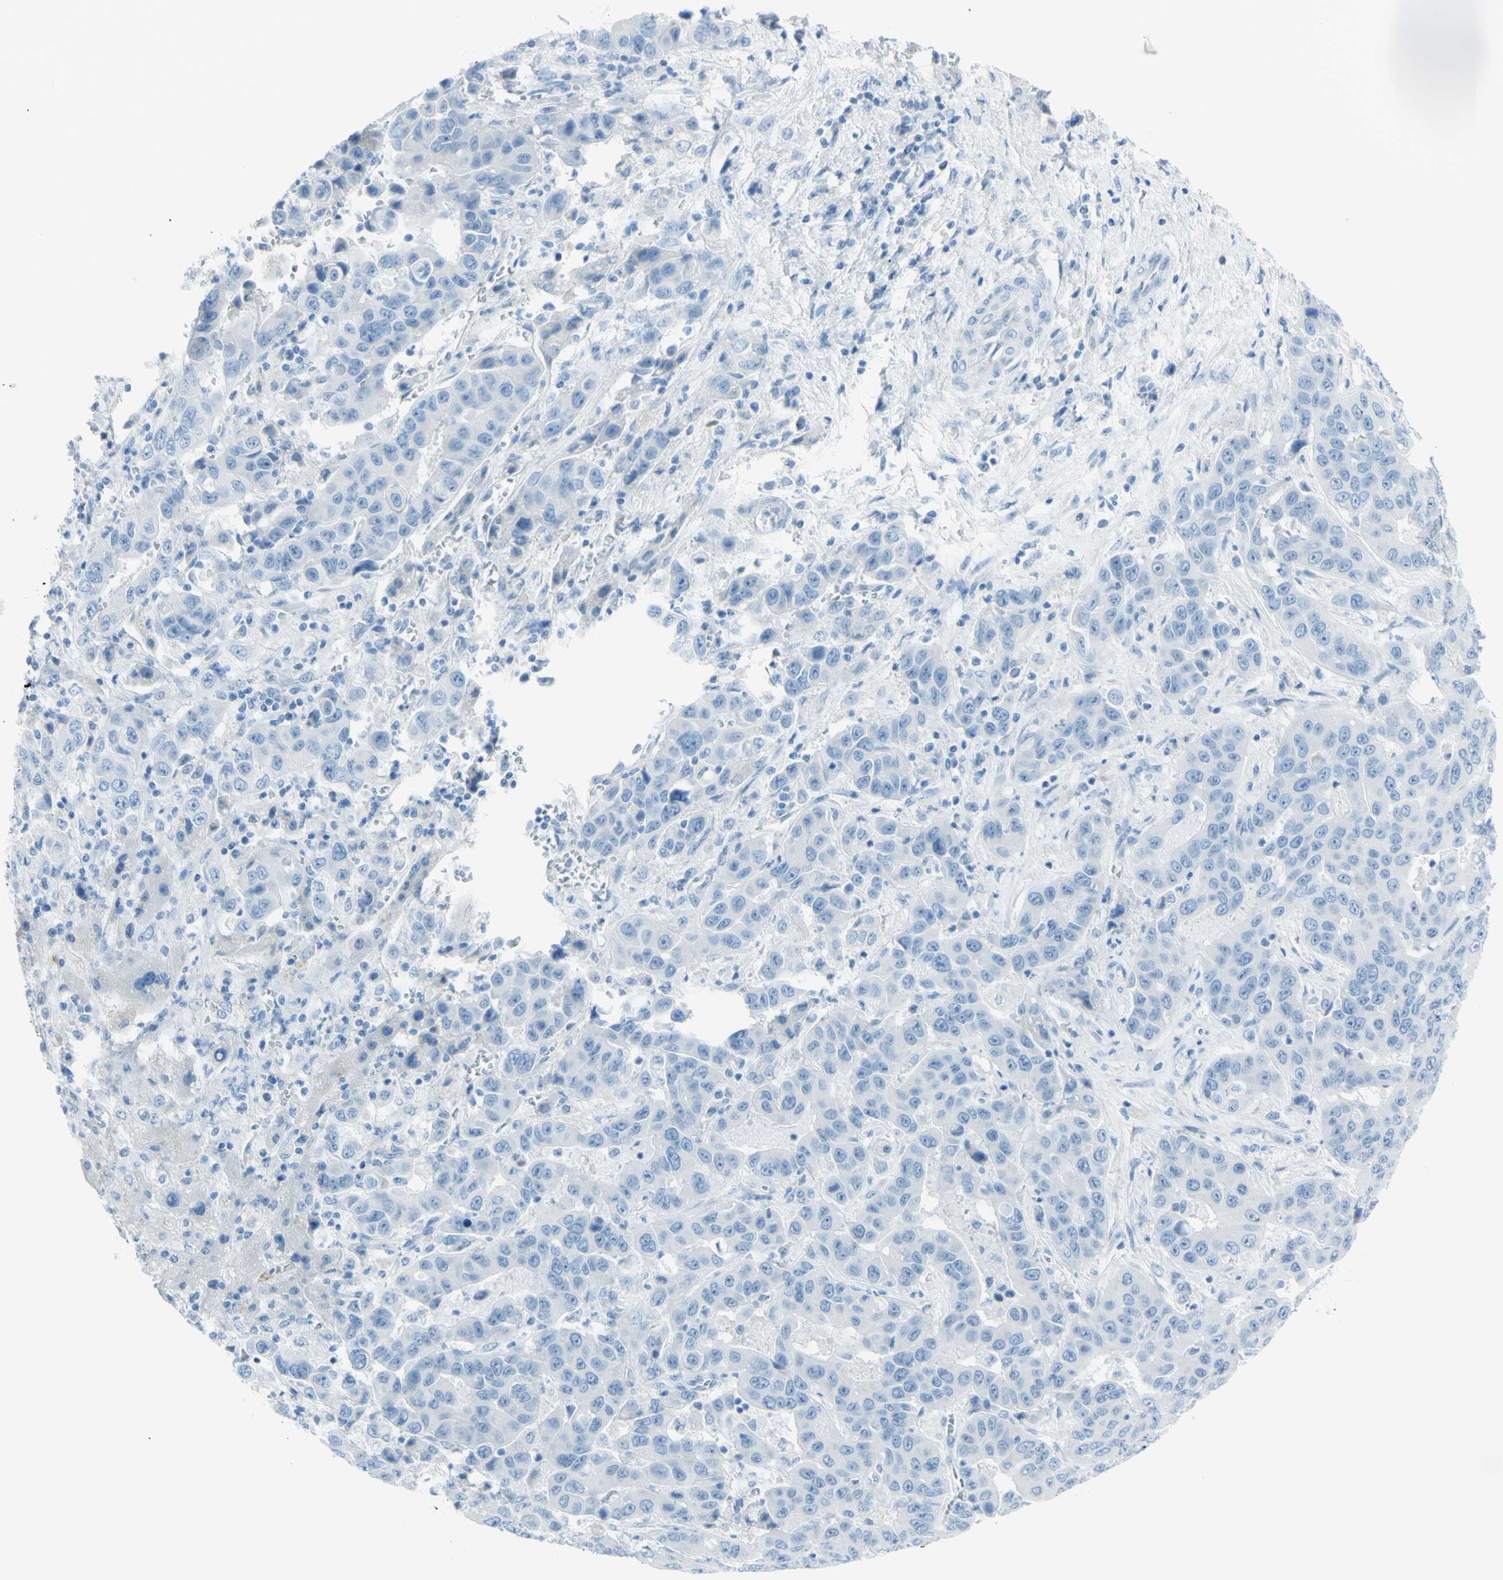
{"staining": {"intensity": "negative", "quantity": "none", "location": "none"}, "tissue": "liver cancer", "cell_type": "Tumor cells", "image_type": "cancer", "snomed": [{"axis": "morphology", "description": "Cholangiocarcinoma"}, {"axis": "topography", "description": "Liver"}], "caption": "DAB (3,3'-diaminobenzidine) immunohistochemical staining of liver cancer (cholangiocarcinoma) exhibits no significant staining in tumor cells.", "gene": "TFPI2", "patient": {"sex": "female", "age": 52}}